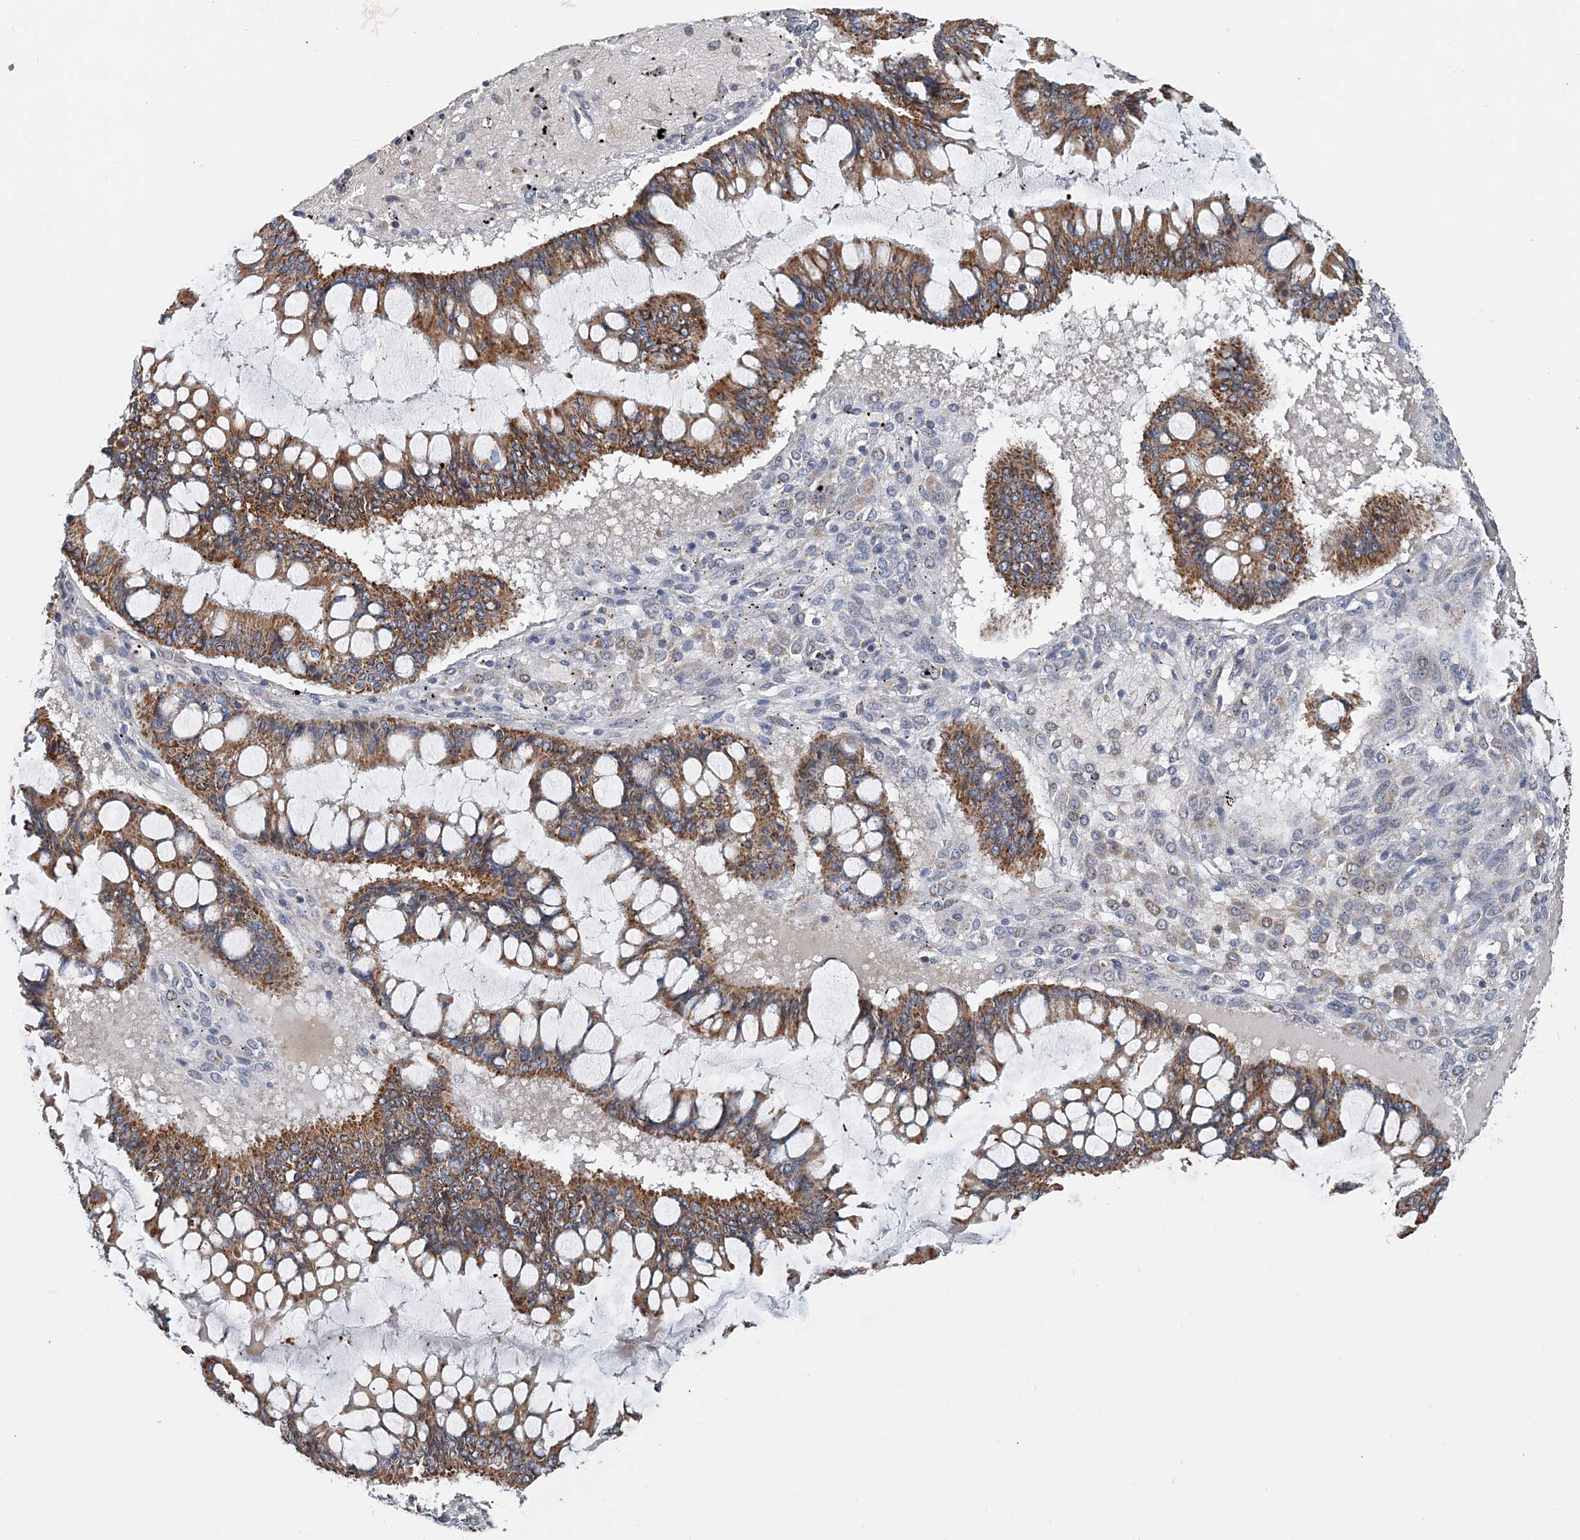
{"staining": {"intensity": "strong", "quantity": ">75%", "location": "cytoplasmic/membranous"}, "tissue": "ovarian cancer", "cell_type": "Tumor cells", "image_type": "cancer", "snomed": [{"axis": "morphology", "description": "Cystadenocarcinoma, mucinous, NOS"}, {"axis": "topography", "description": "Ovary"}], "caption": "Immunohistochemical staining of ovarian cancer reveals high levels of strong cytoplasmic/membranous protein staining in approximately >75% of tumor cells.", "gene": "SPRY2", "patient": {"sex": "female", "age": 73}}